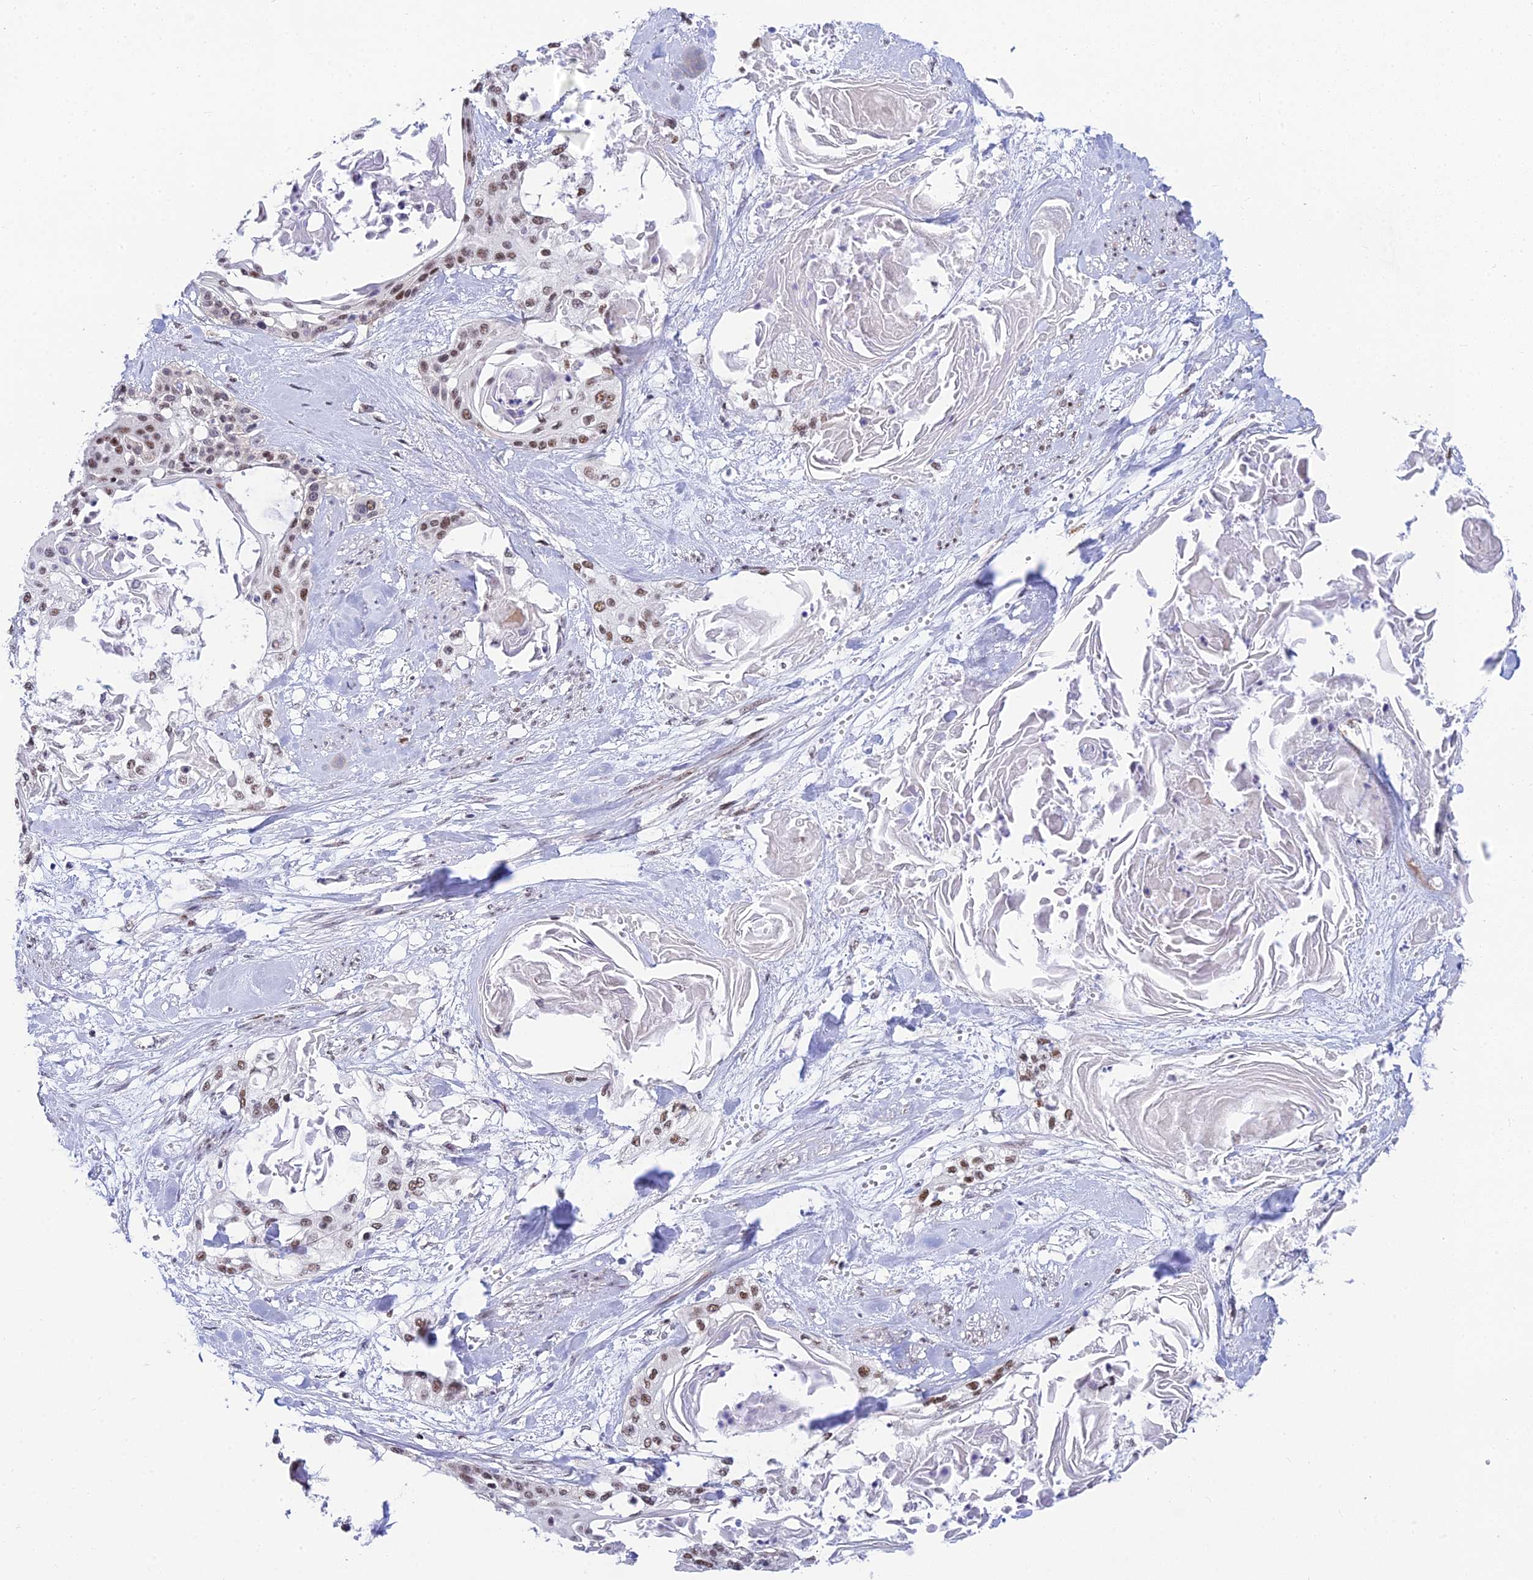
{"staining": {"intensity": "moderate", "quantity": ">75%", "location": "nuclear"}, "tissue": "cervical cancer", "cell_type": "Tumor cells", "image_type": "cancer", "snomed": [{"axis": "morphology", "description": "Squamous cell carcinoma, NOS"}, {"axis": "topography", "description": "Cervix"}], "caption": "This histopathology image demonstrates IHC staining of squamous cell carcinoma (cervical), with medium moderate nuclear positivity in about >75% of tumor cells.", "gene": "USP22", "patient": {"sex": "female", "age": 57}}